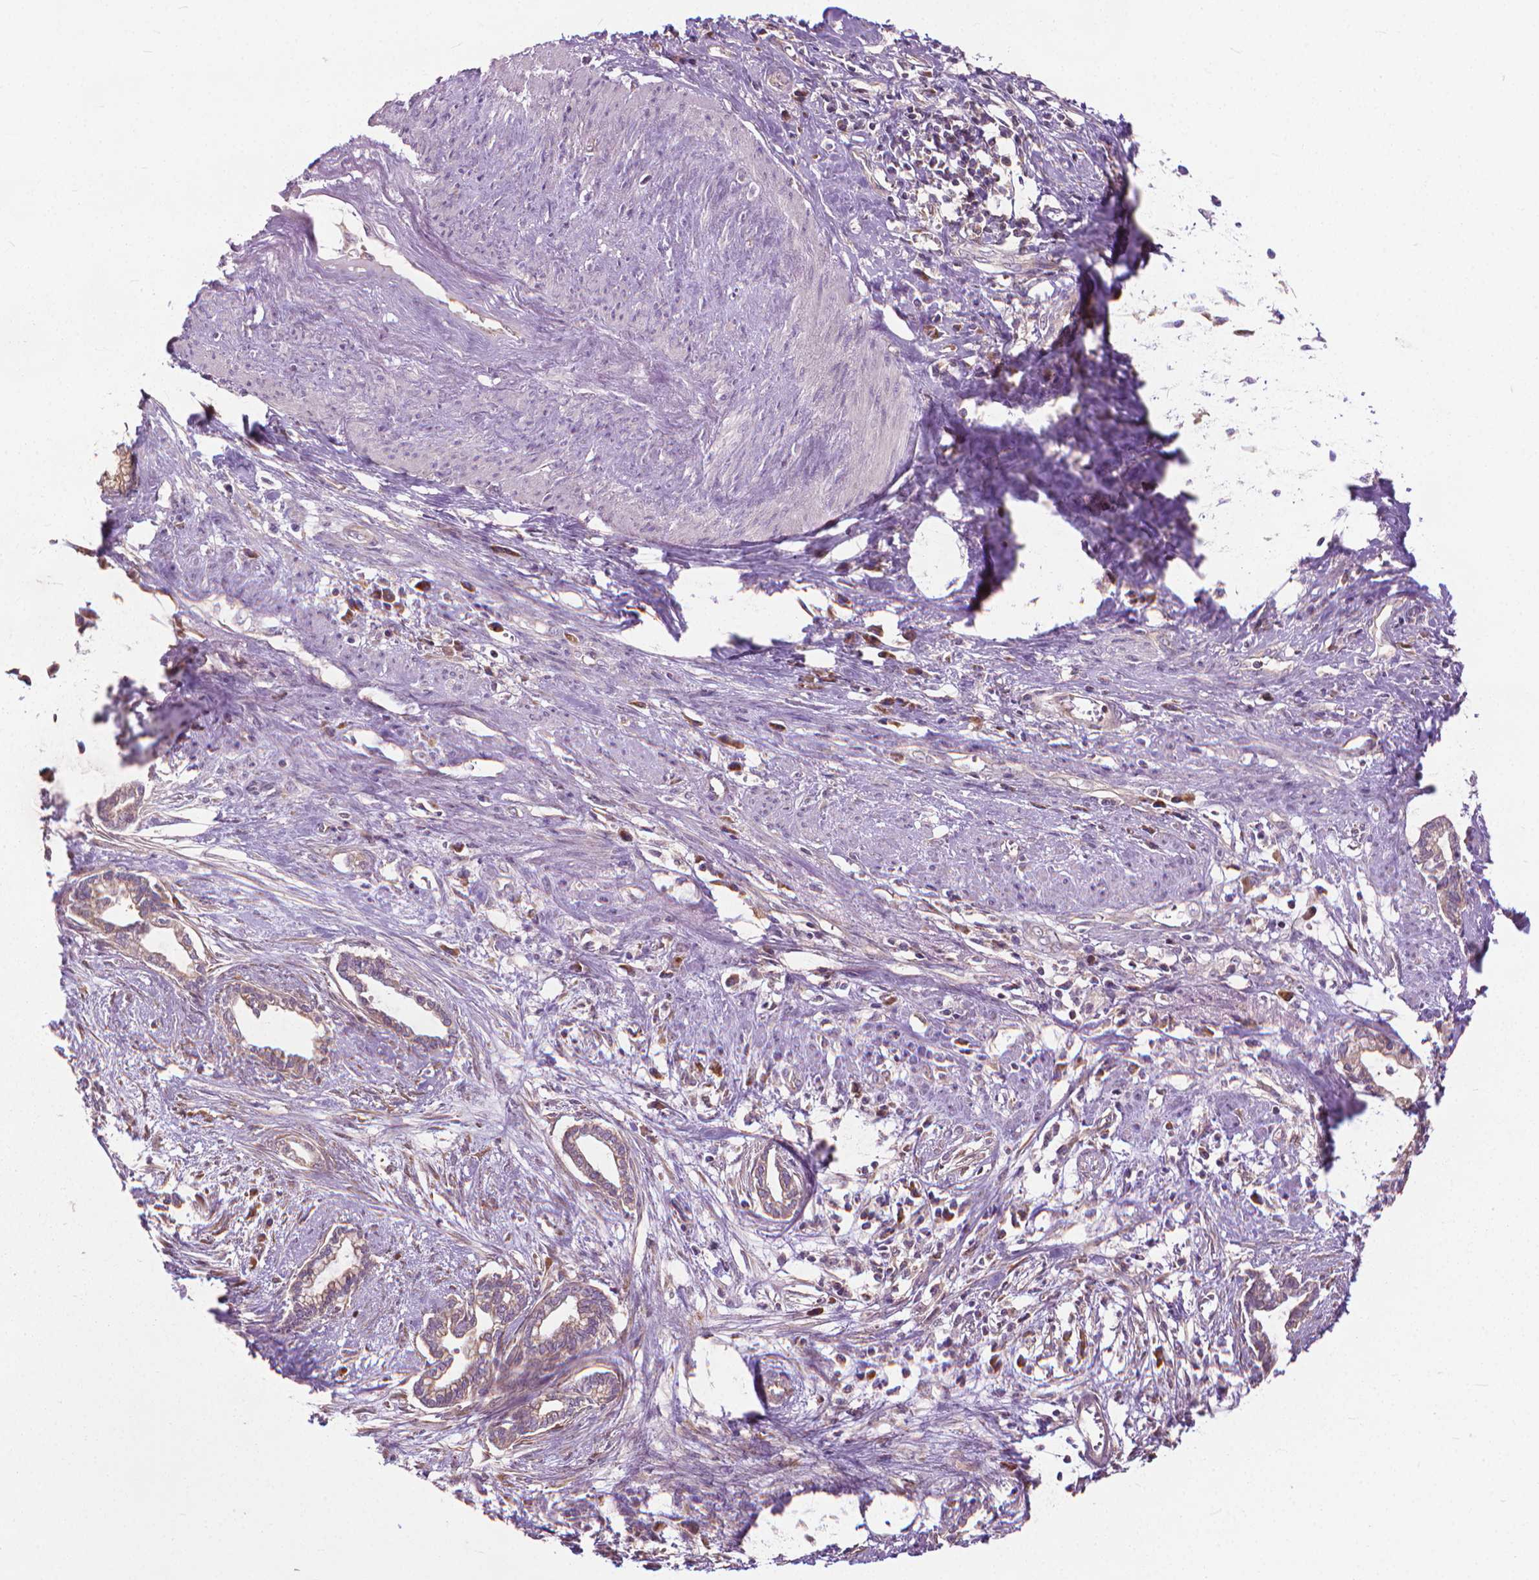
{"staining": {"intensity": "weak", "quantity": "<25%", "location": "cytoplasmic/membranous"}, "tissue": "cervical cancer", "cell_type": "Tumor cells", "image_type": "cancer", "snomed": [{"axis": "morphology", "description": "Adenocarcinoma, NOS"}, {"axis": "topography", "description": "Cervix"}], "caption": "A high-resolution histopathology image shows IHC staining of adenocarcinoma (cervical), which shows no significant expression in tumor cells.", "gene": "NUDT1", "patient": {"sex": "female", "age": 62}}